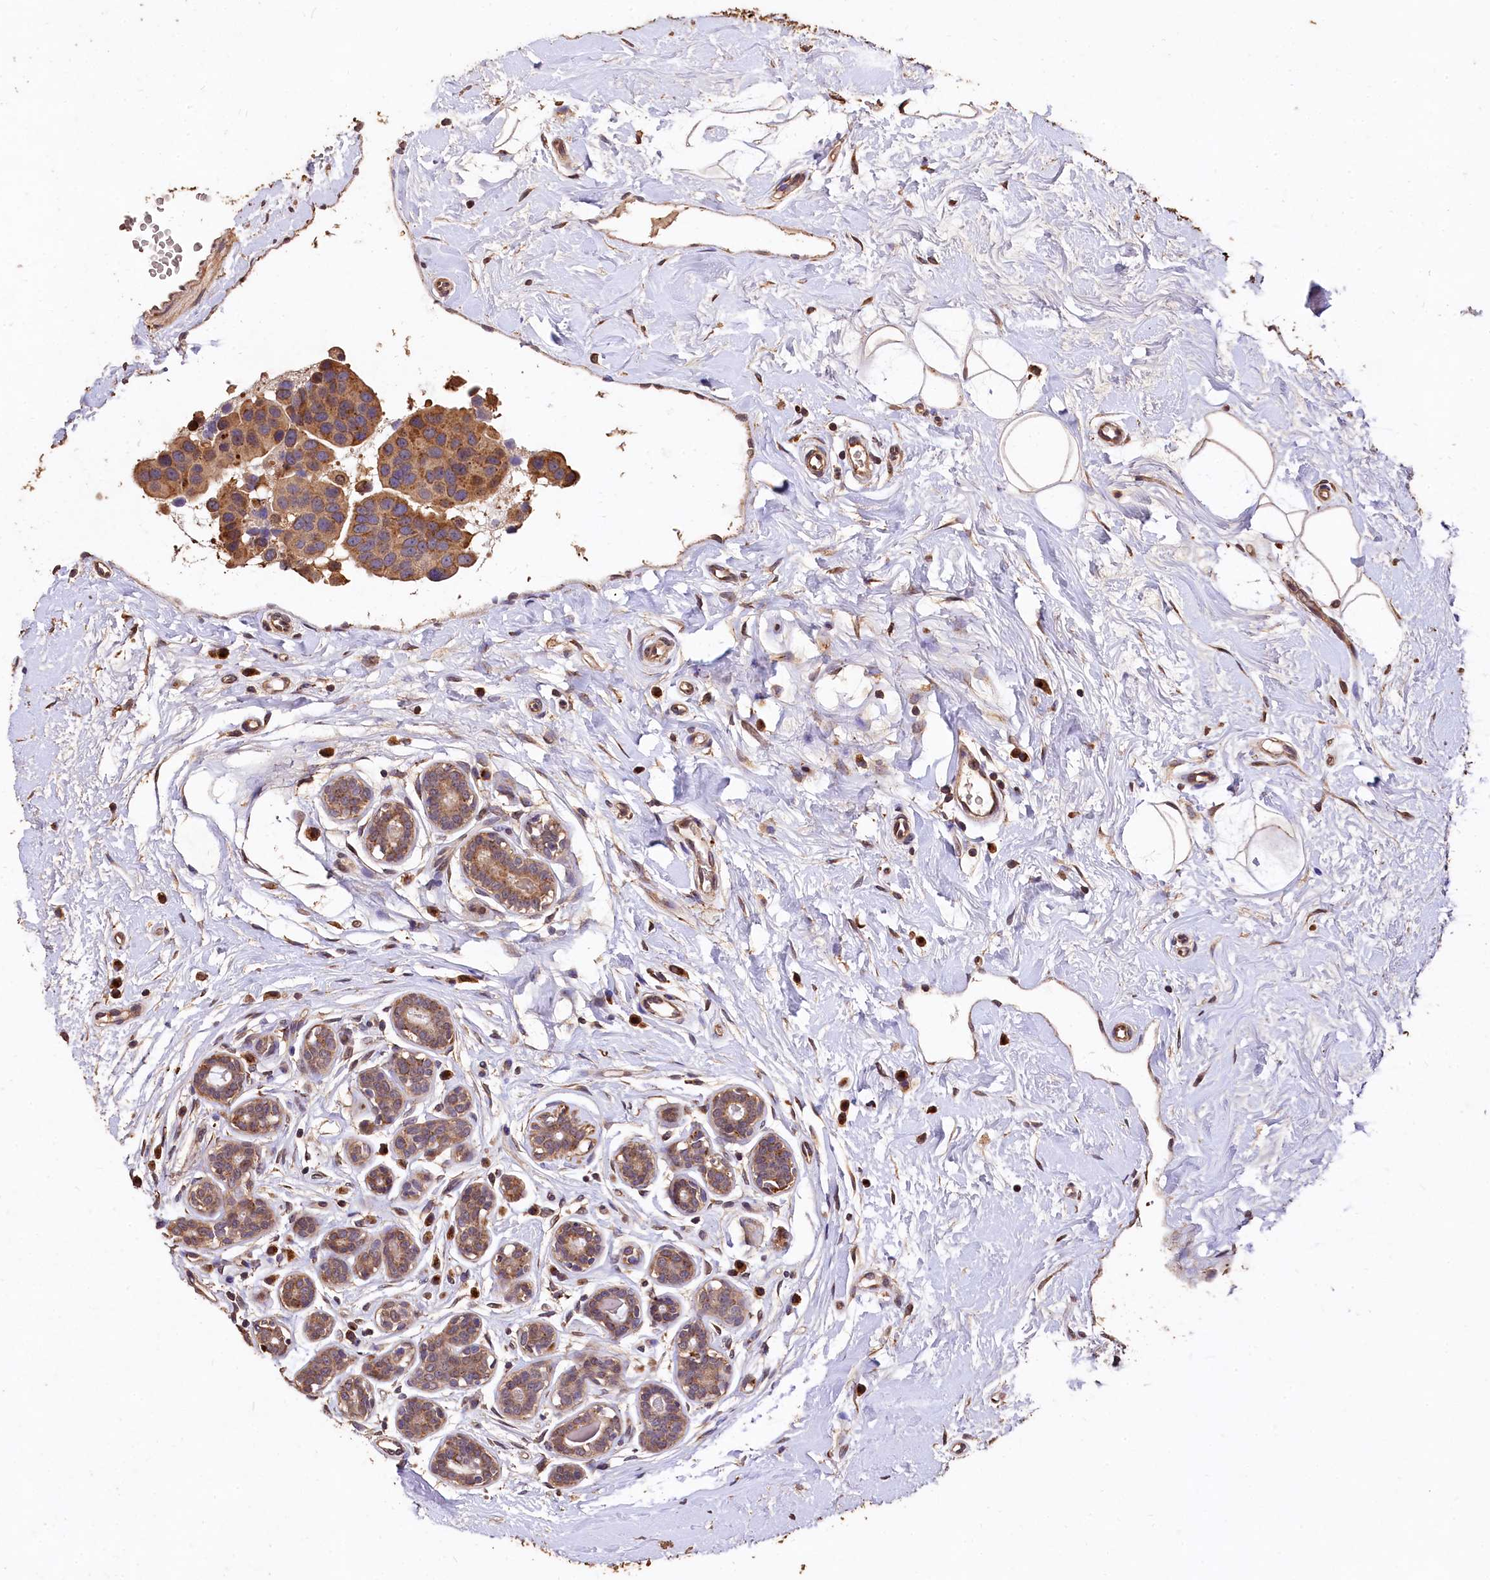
{"staining": {"intensity": "moderate", "quantity": ">75%", "location": "cytoplasmic/membranous"}, "tissue": "breast cancer", "cell_type": "Tumor cells", "image_type": "cancer", "snomed": [{"axis": "morphology", "description": "Normal tissue, NOS"}, {"axis": "morphology", "description": "Duct carcinoma"}, {"axis": "topography", "description": "Breast"}], "caption": "IHC photomicrograph of human breast cancer (infiltrating ductal carcinoma) stained for a protein (brown), which displays medium levels of moderate cytoplasmic/membranous expression in about >75% of tumor cells.", "gene": "LSM4", "patient": {"sex": "female", "age": 39}}